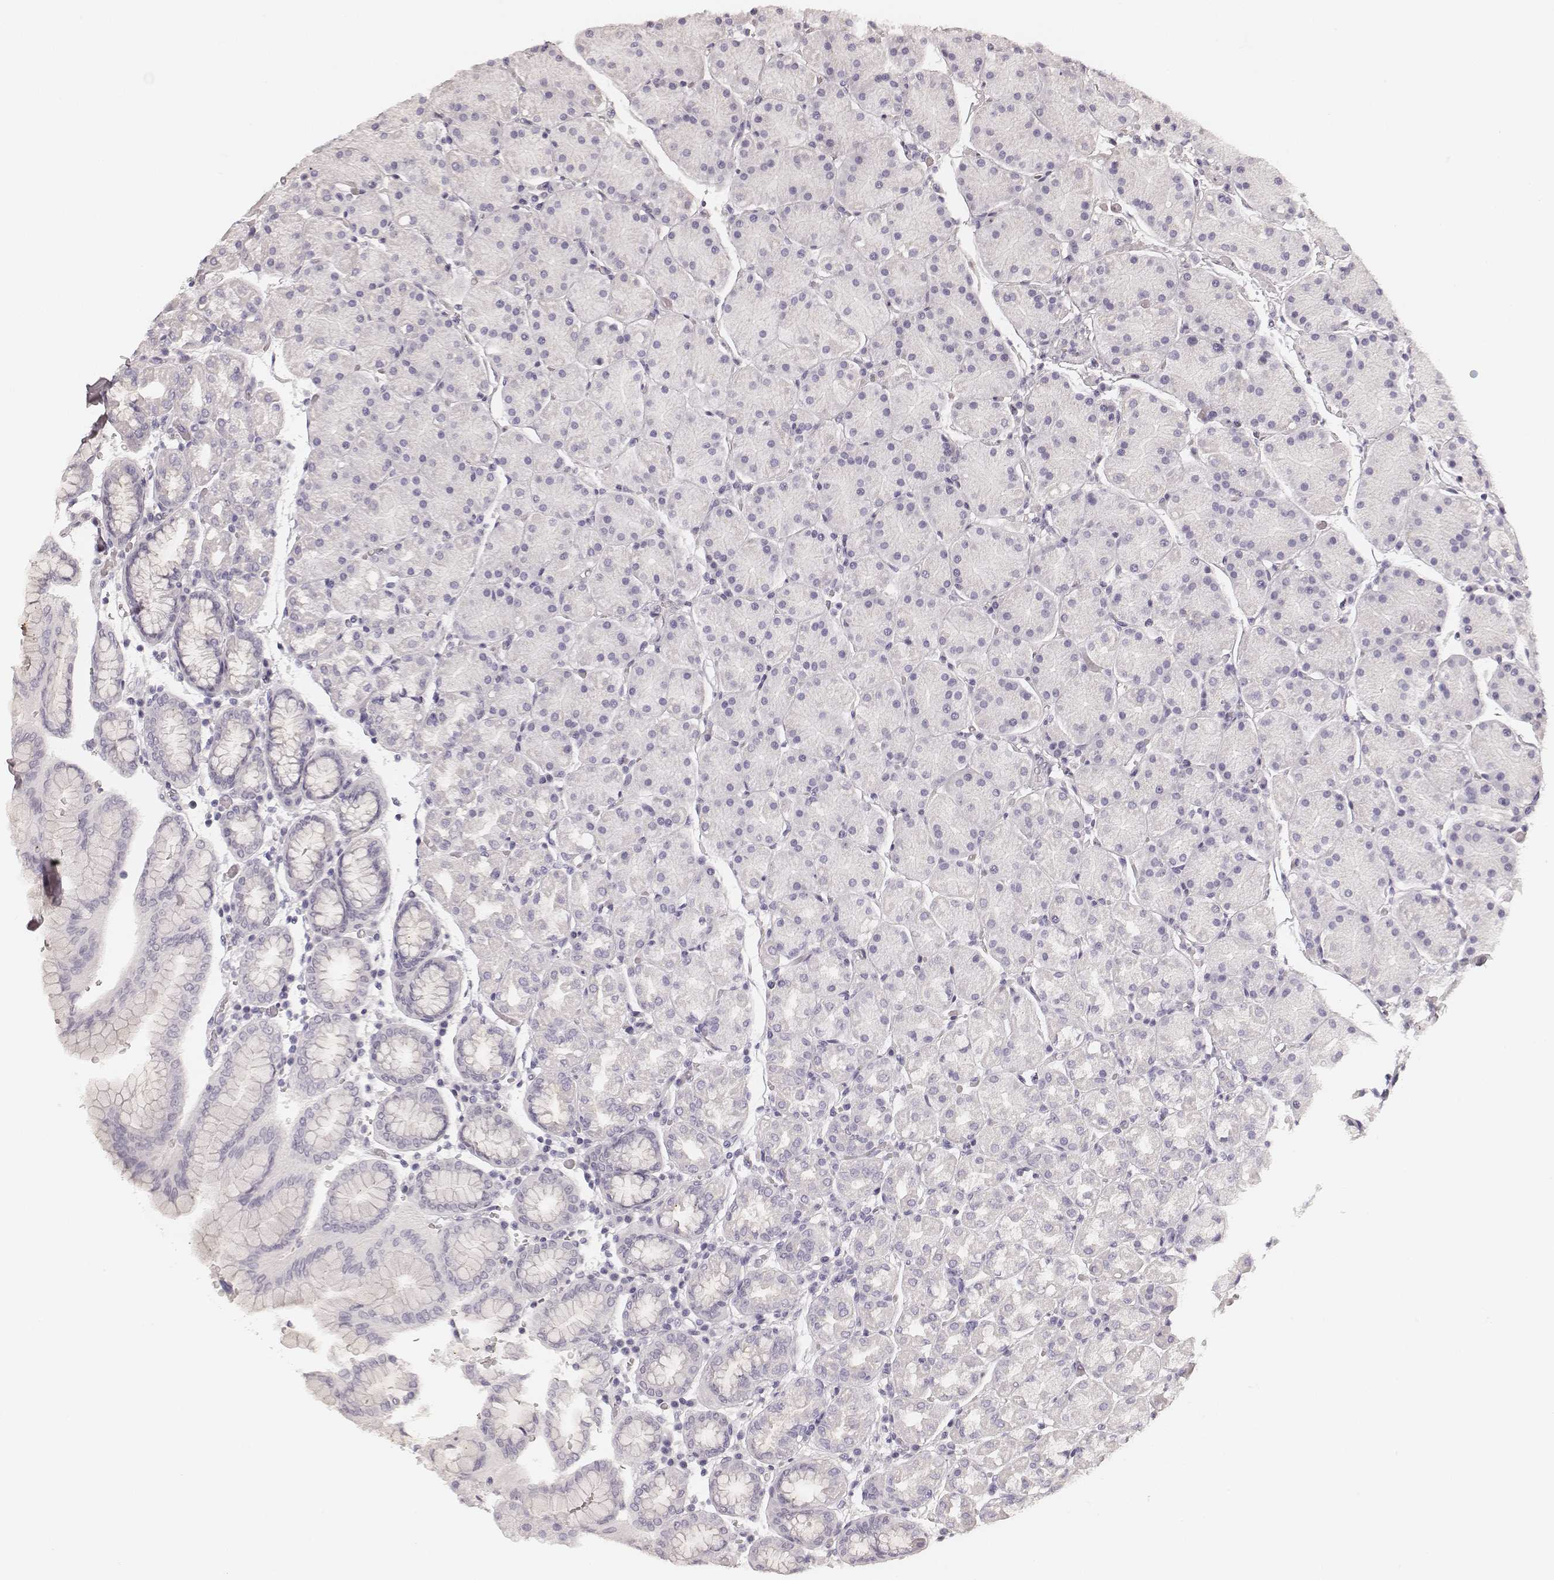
{"staining": {"intensity": "negative", "quantity": "none", "location": "none"}, "tissue": "stomach", "cell_type": "Glandular cells", "image_type": "normal", "snomed": [{"axis": "morphology", "description": "Normal tissue, NOS"}, {"axis": "topography", "description": "Stomach"}], "caption": "Immunohistochemical staining of normal stomach demonstrates no significant positivity in glandular cells.", "gene": "HNF4G", "patient": {"sex": "male", "age": 54}}